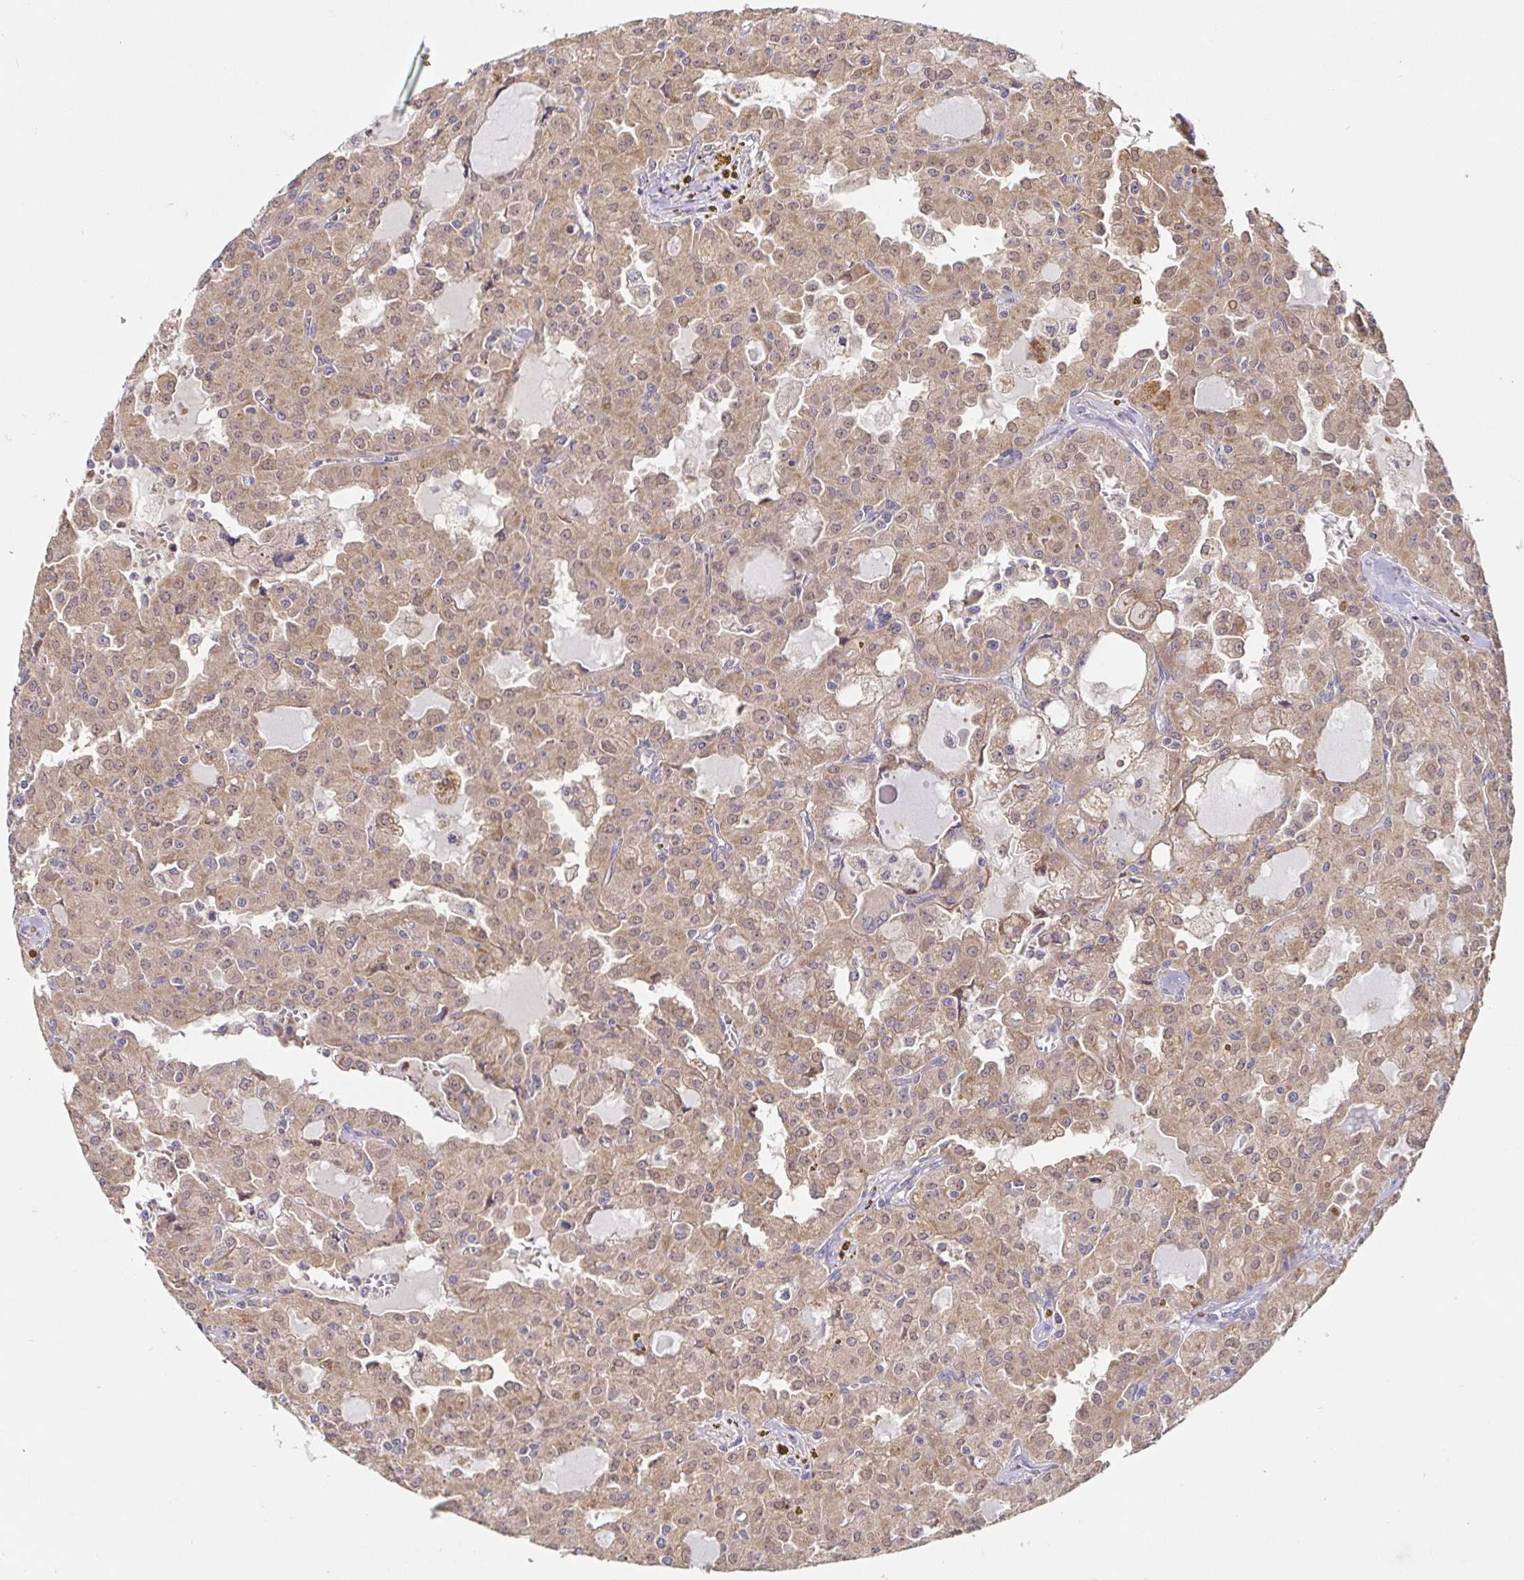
{"staining": {"intensity": "weak", "quantity": ">75%", "location": "cytoplasmic/membranous"}, "tissue": "head and neck cancer", "cell_type": "Tumor cells", "image_type": "cancer", "snomed": [{"axis": "morphology", "description": "Adenocarcinoma, NOS"}, {"axis": "topography", "description": "Head-Neck"}], "caption": "Head and neck cancer (adenocarcinoma) stained with a protein marker shows weak staining in tumor cells.", "gene": "HAGH", "patient": {"sex": "male", "age": 64}}